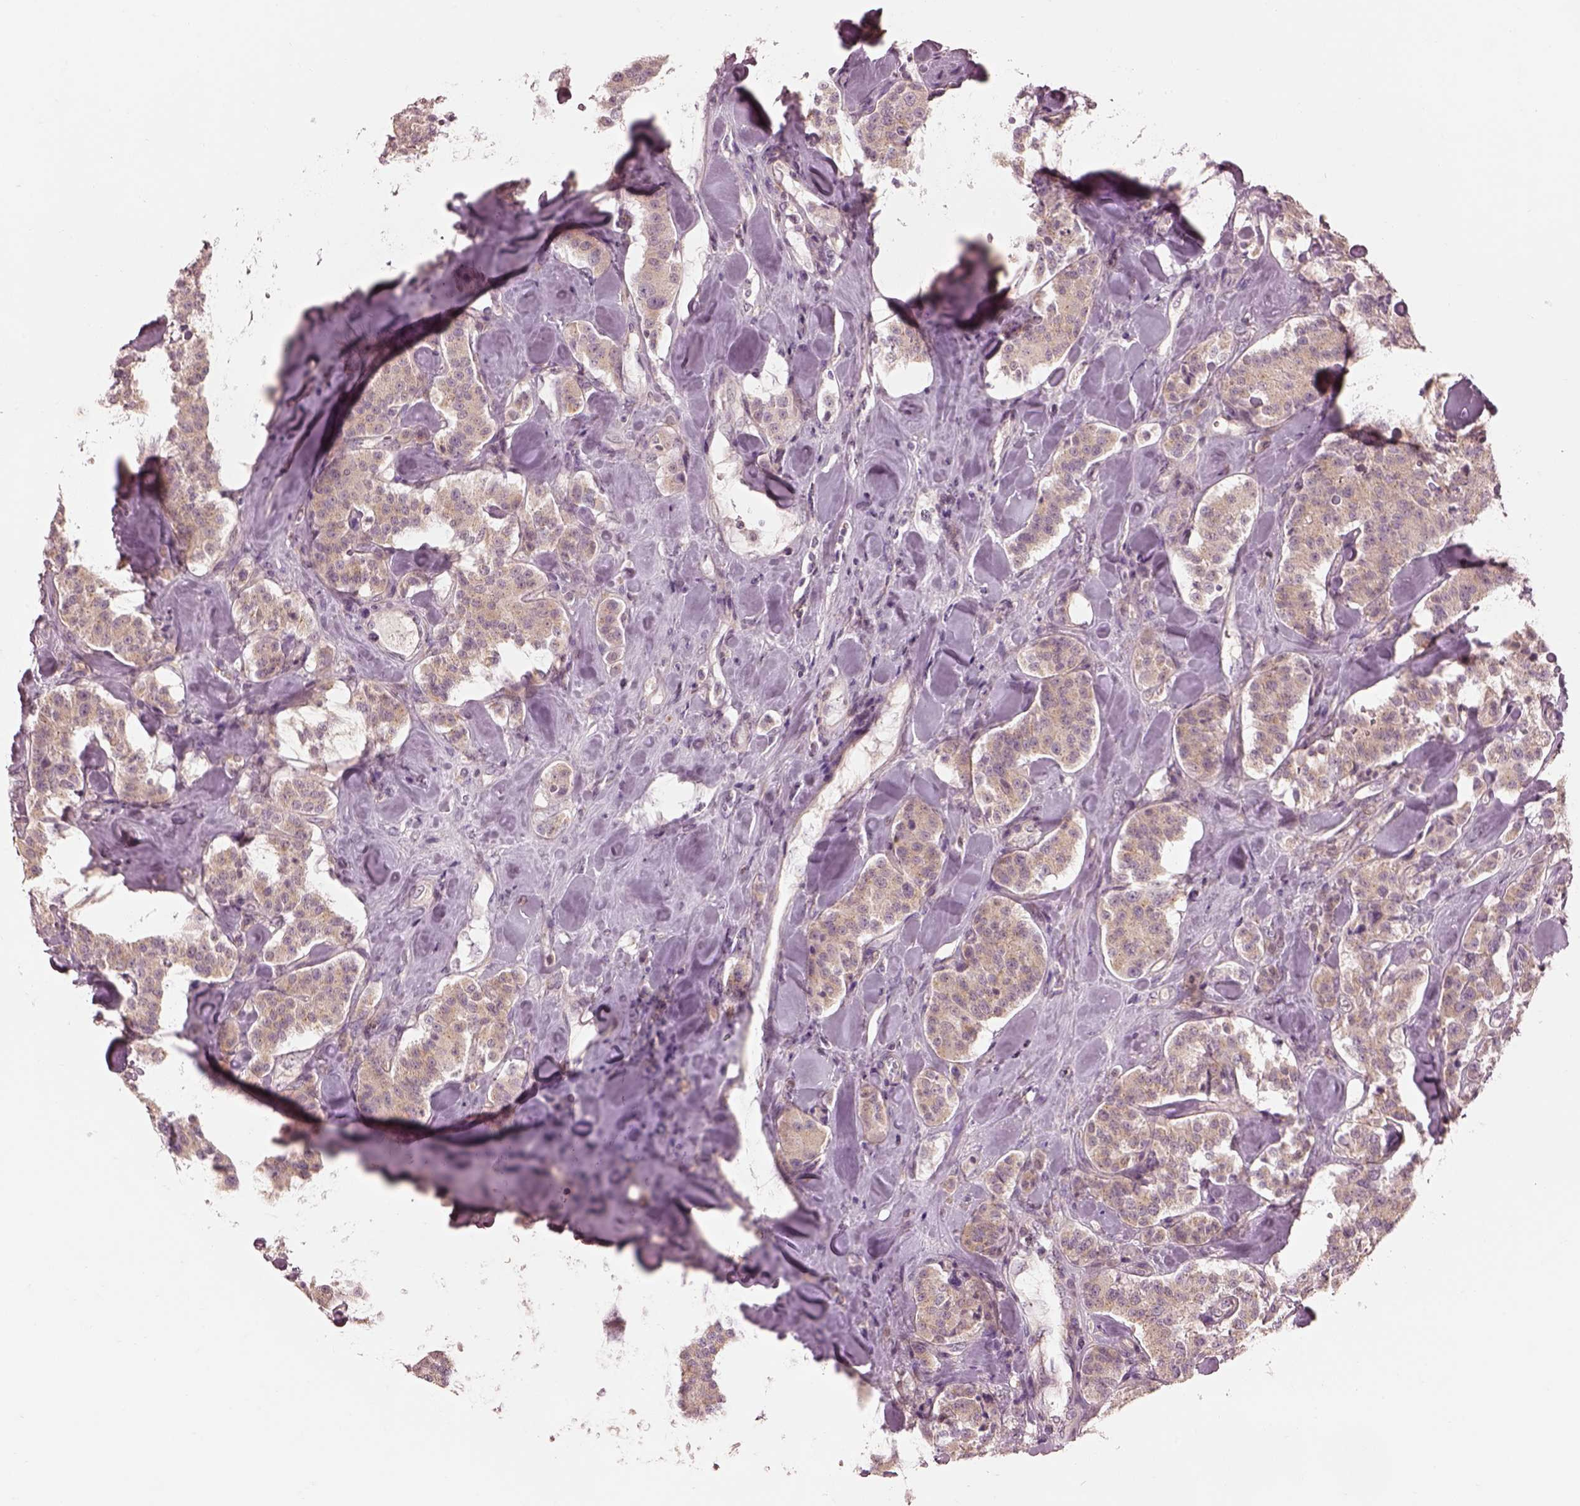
{"staining": {"intensity": "weak", "quantity": ">75%", "location": "cytoplasmic/membranous"}, "tissue": "carcinoid", "cell_type": "Tumor cells", "image_type": "cancer", "snomed": [{"axis": "morphology", "description": "Carcinoid, malignant, NOS"}, {"axis": "topography", "description": "Pancreas"}], "caption": "Immunohistochemical staining of carcinoid shows low levels of weak cytoplasmic/membranous positivity in approximately >75% of tumor cells.", "gene": "PRKACG", "patient": {"sex": "male", "age": 41}}